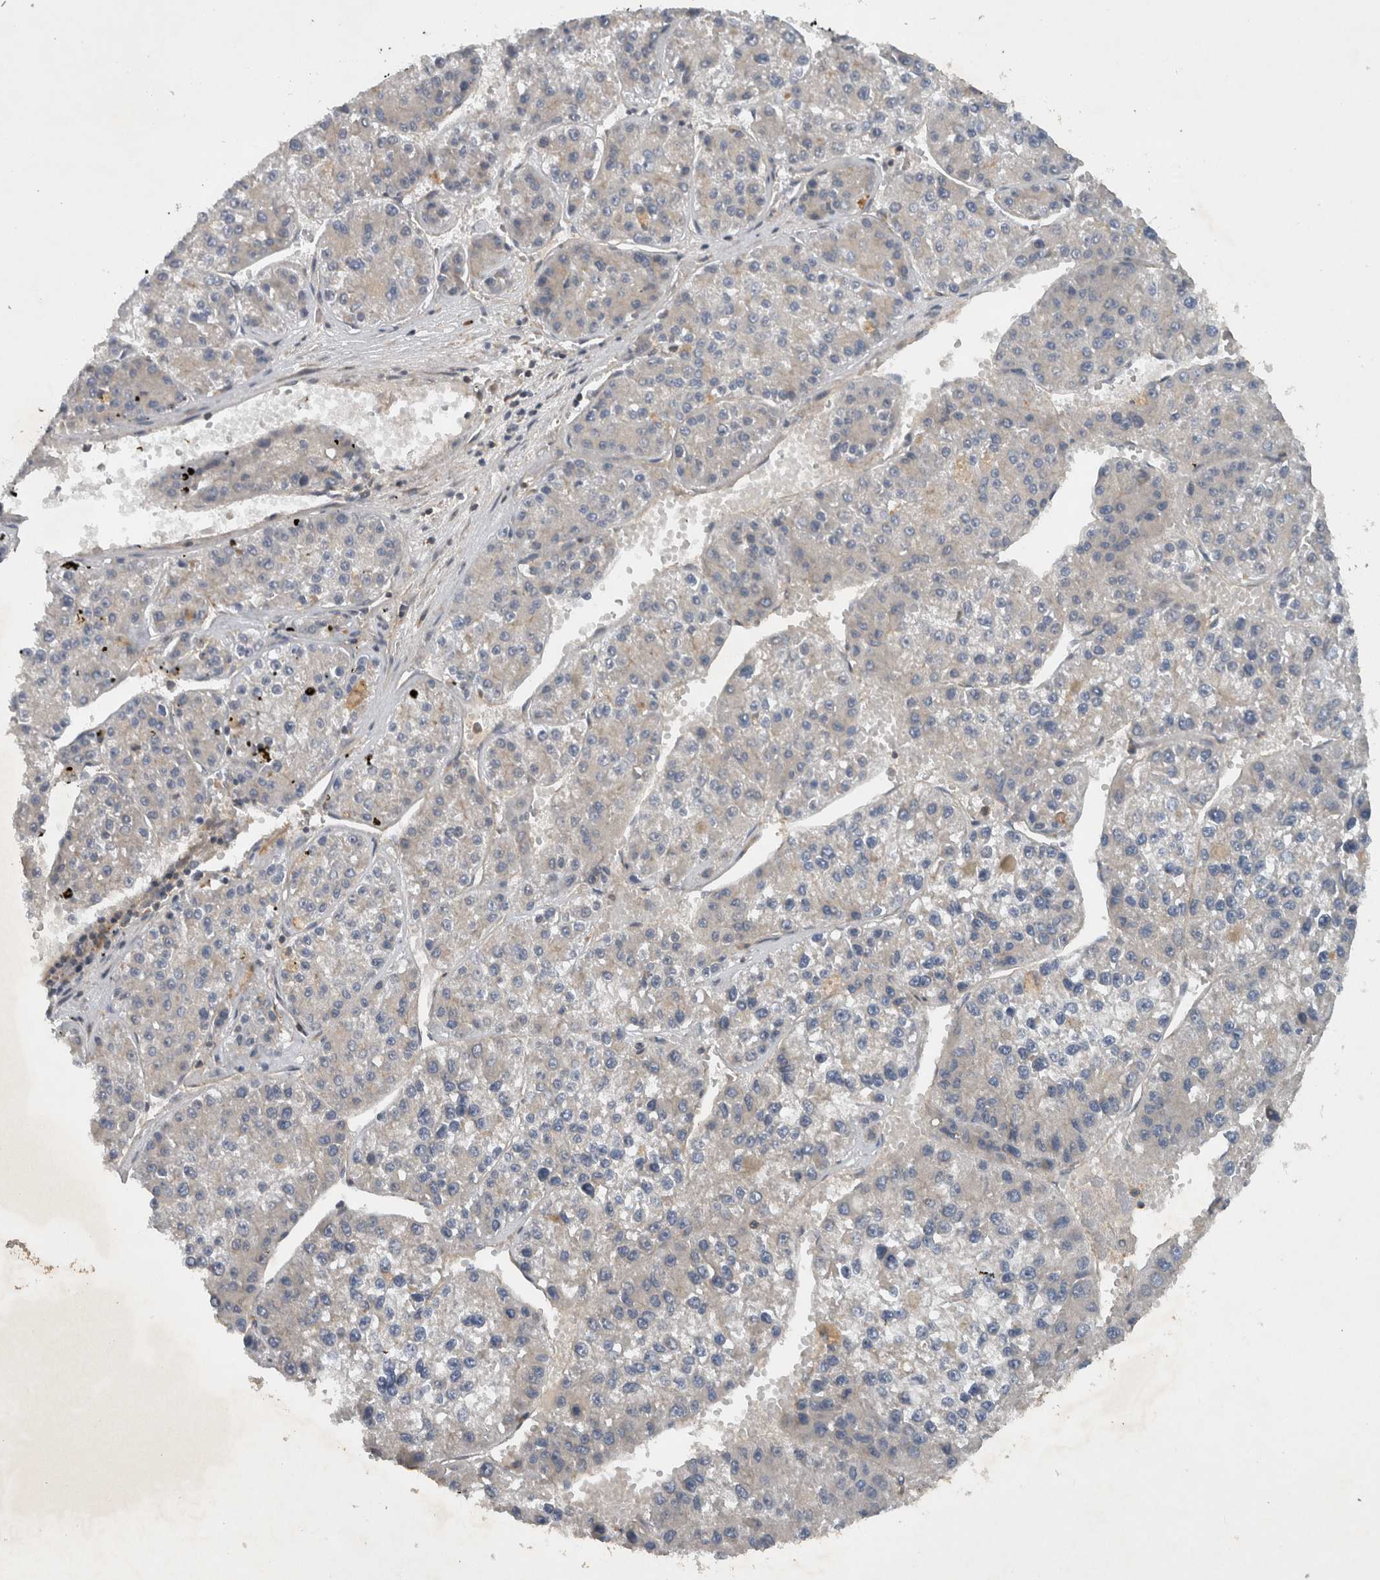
{"staining": {"intensity": "negative", "quantity": "none", "location": "none"}, "tissue": "liver cancer", "cell_type": "Tumor cells", "image_type": "cancer", "snomed": [{"axis": "morphology", "description": "Carcinoma, Hepatocellular, NOS"}, {"axis": "topography", "description": "Liver"}], "caption": "A micrograph of liver hepatocellular carcinoma stained for a protein reveals no brown staining in tumor cells.", "gene": "SCARA5", "patient": {"sex": "female", "age": 73}}